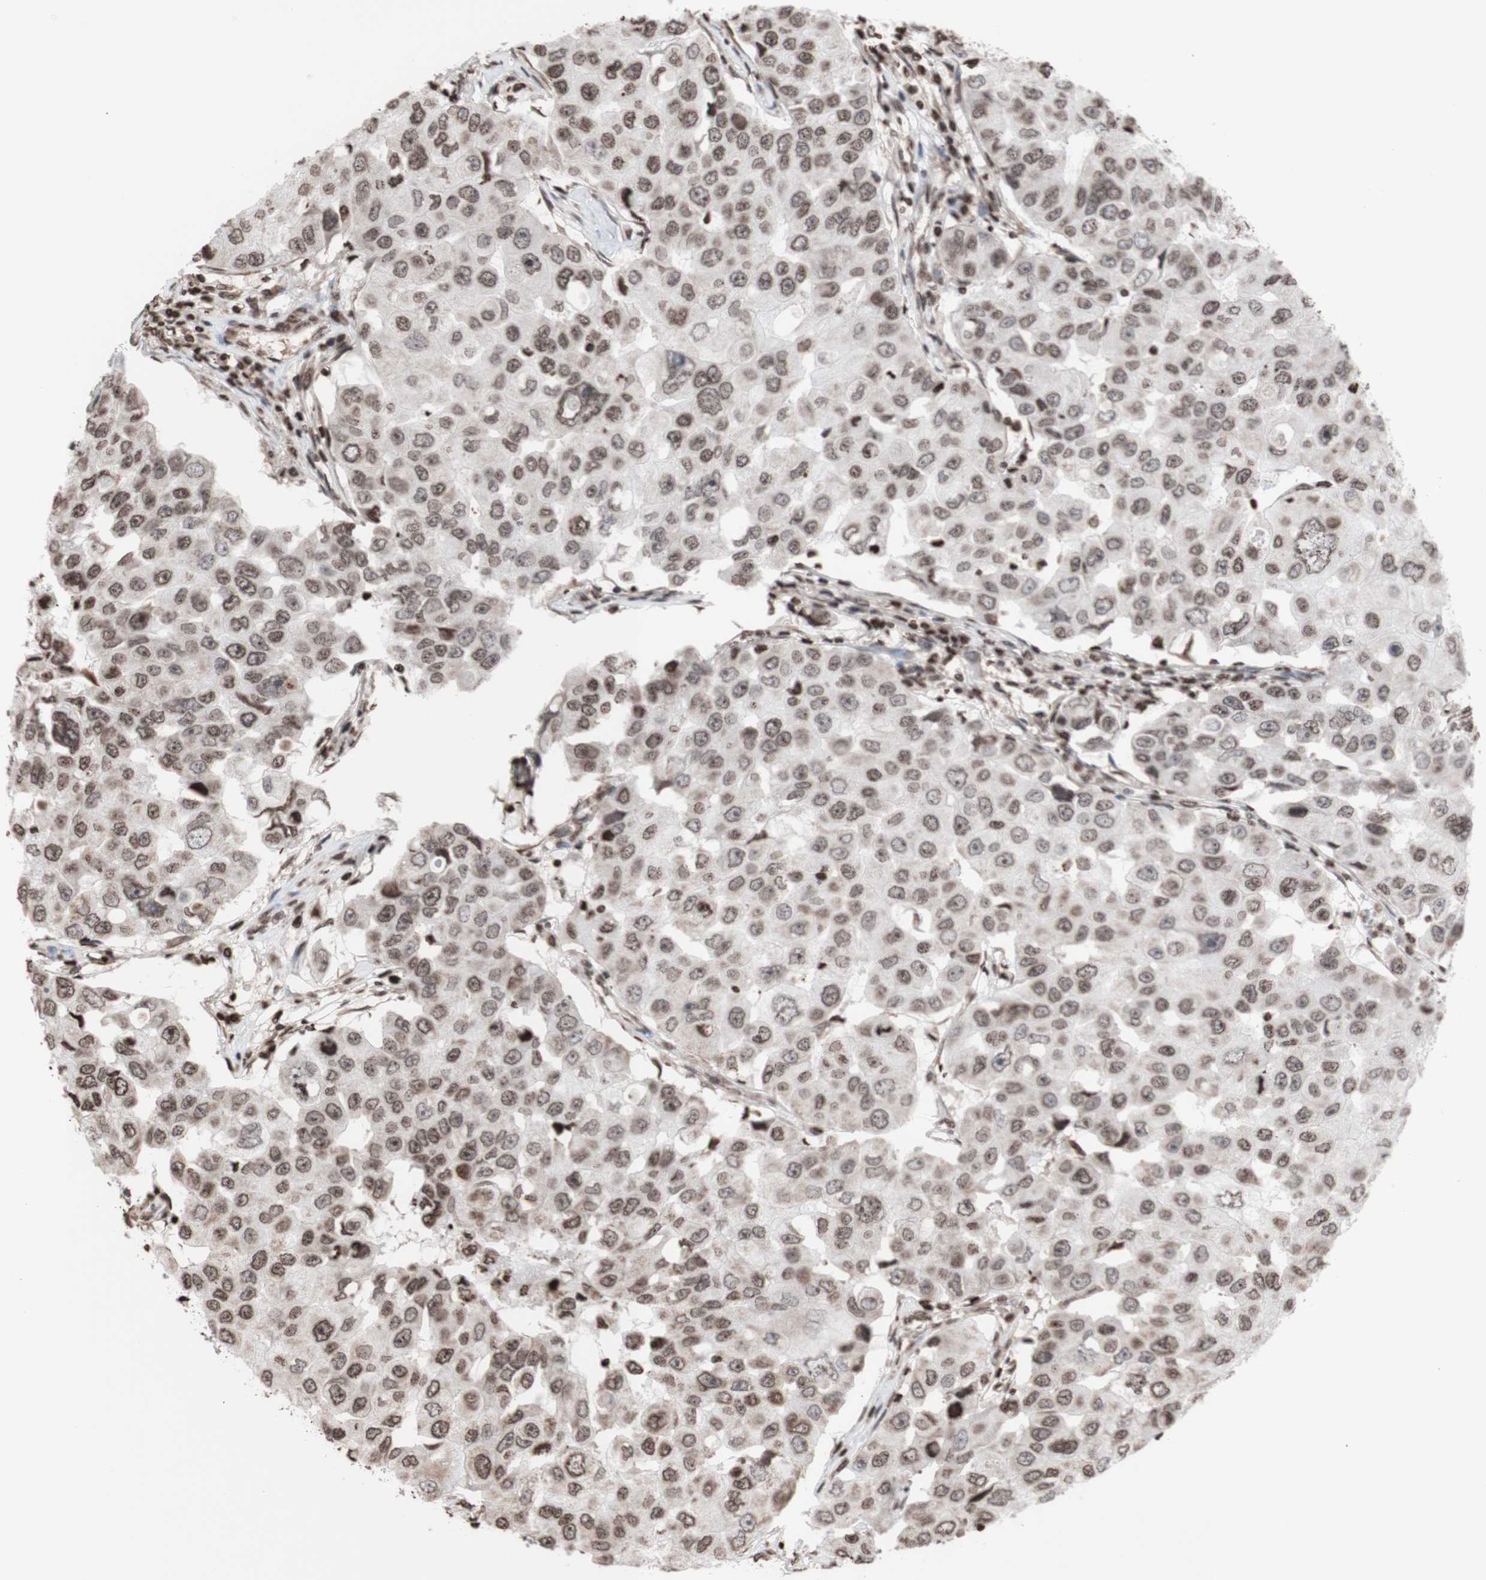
{"staining": {"intensity": "moderate", "quantity": ">75%", "location": "nuclear"}, "tissue": "breast cancer", "cell_type": "Tumor cells", "image_type": "cancer", "snomed": [{"axis": "morphology", "description": "Duct carcinoma"}, {"axis": "topography", "description": "Breast"}], "caption": "Breast cancer (infiltrating ductal carcinoma) tissue shows moderate nuclear expression in about >75% of tumor cells, visualized by immunohistochemistry.", "gene": "SNAI2", "patient": {"sex": "female", "age": 27}}